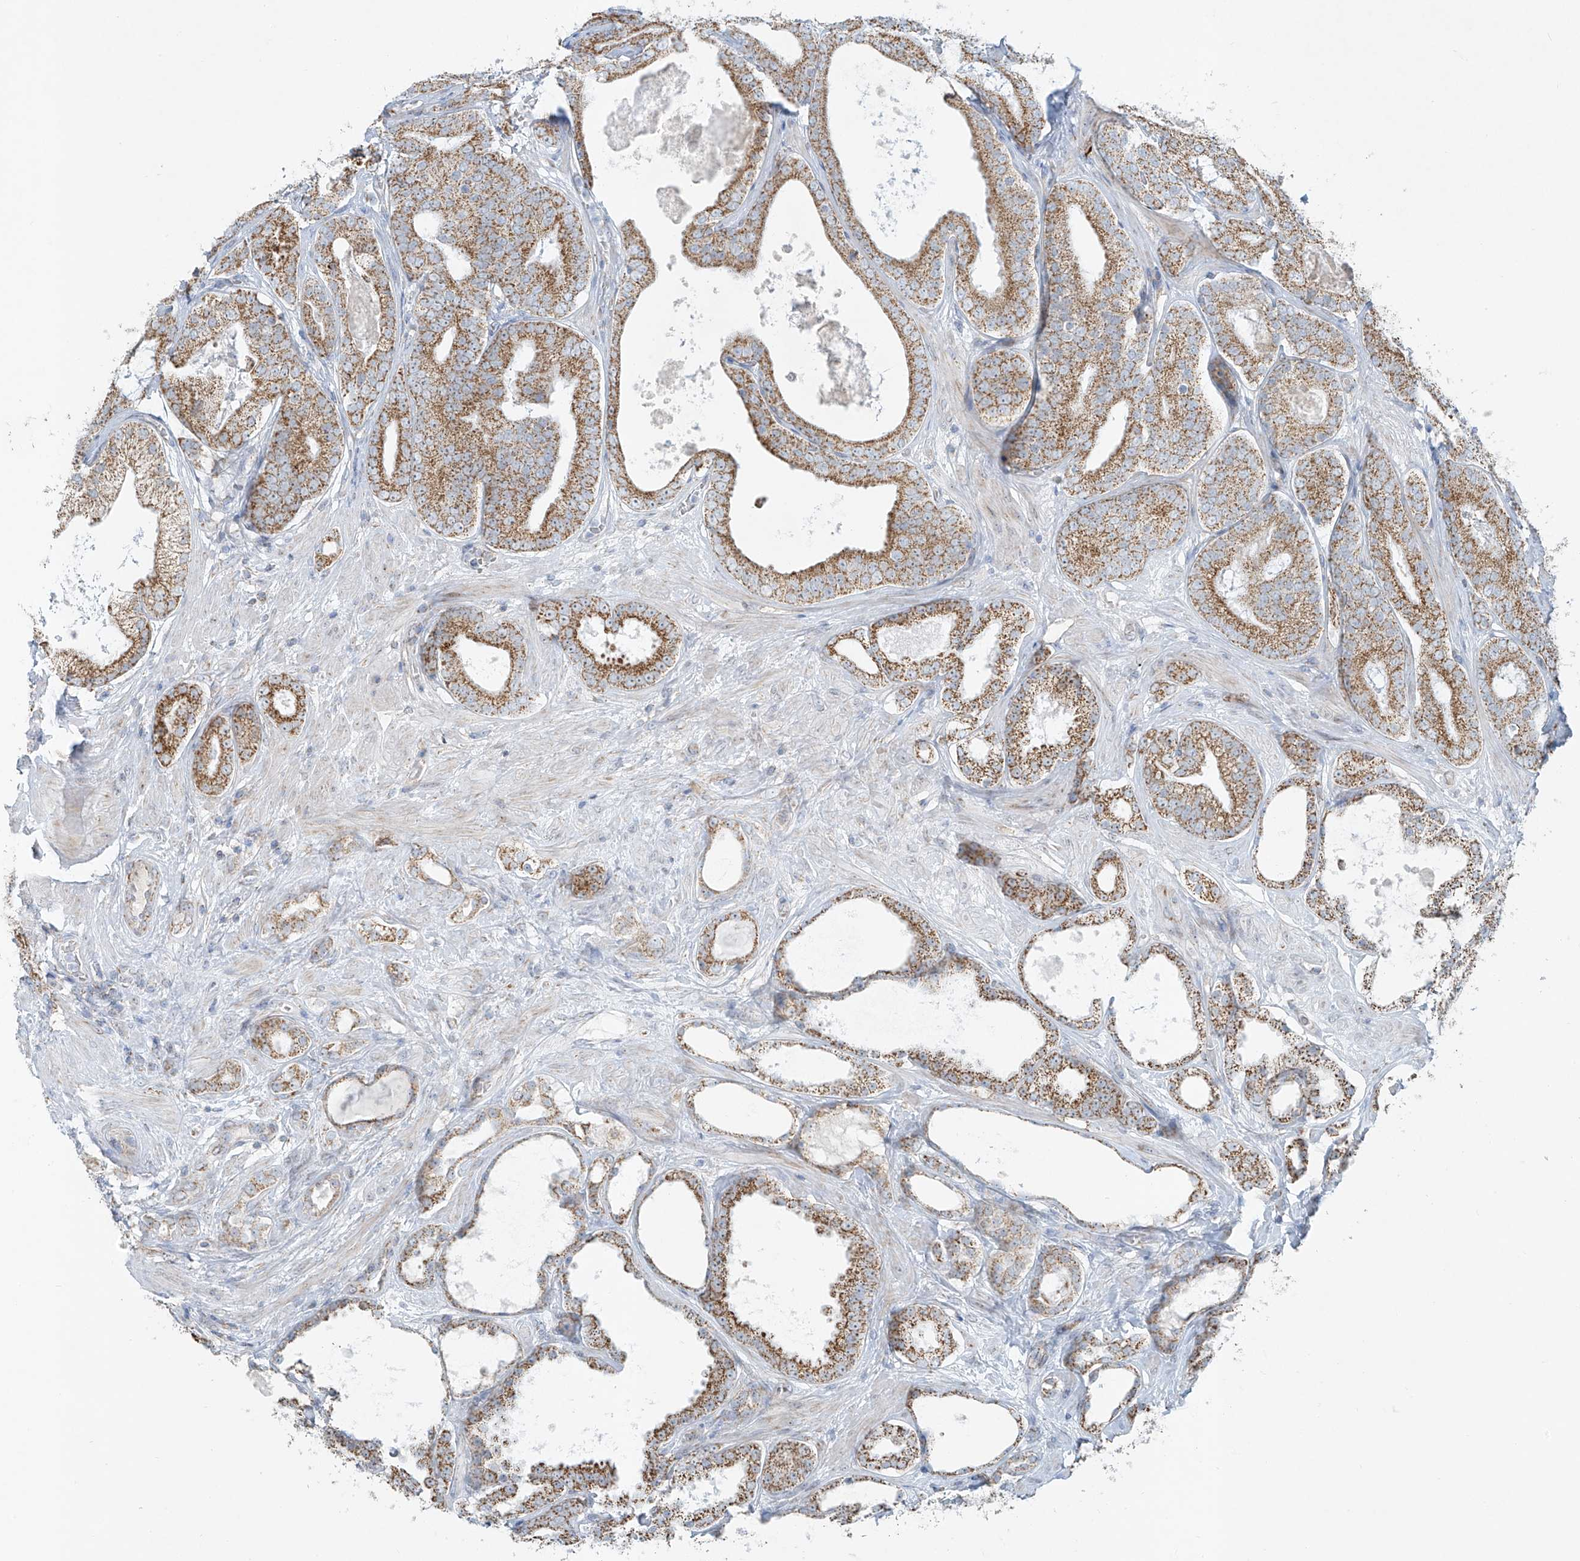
{"staining": {"intensity": "moderate", "quantity": ">75%", "location": "cytoplasmic/membranous"}, "tissue": "prostate cancer", "cell_type": "Tumor cells", "image_type": "cancer", "snomed": [{"axis": "morphology", "description": "Adenocarcinoma, High grade"}, {"axis": "topography", "description": "Prostate"}], "caption": "Human adenocarcinoma (high-grade) (prostate) stained with a protein marker demonstrates moderate staining in tumor cells.", "gene": "SMDT1", "patient": {"sex": "male", "age": 60}}